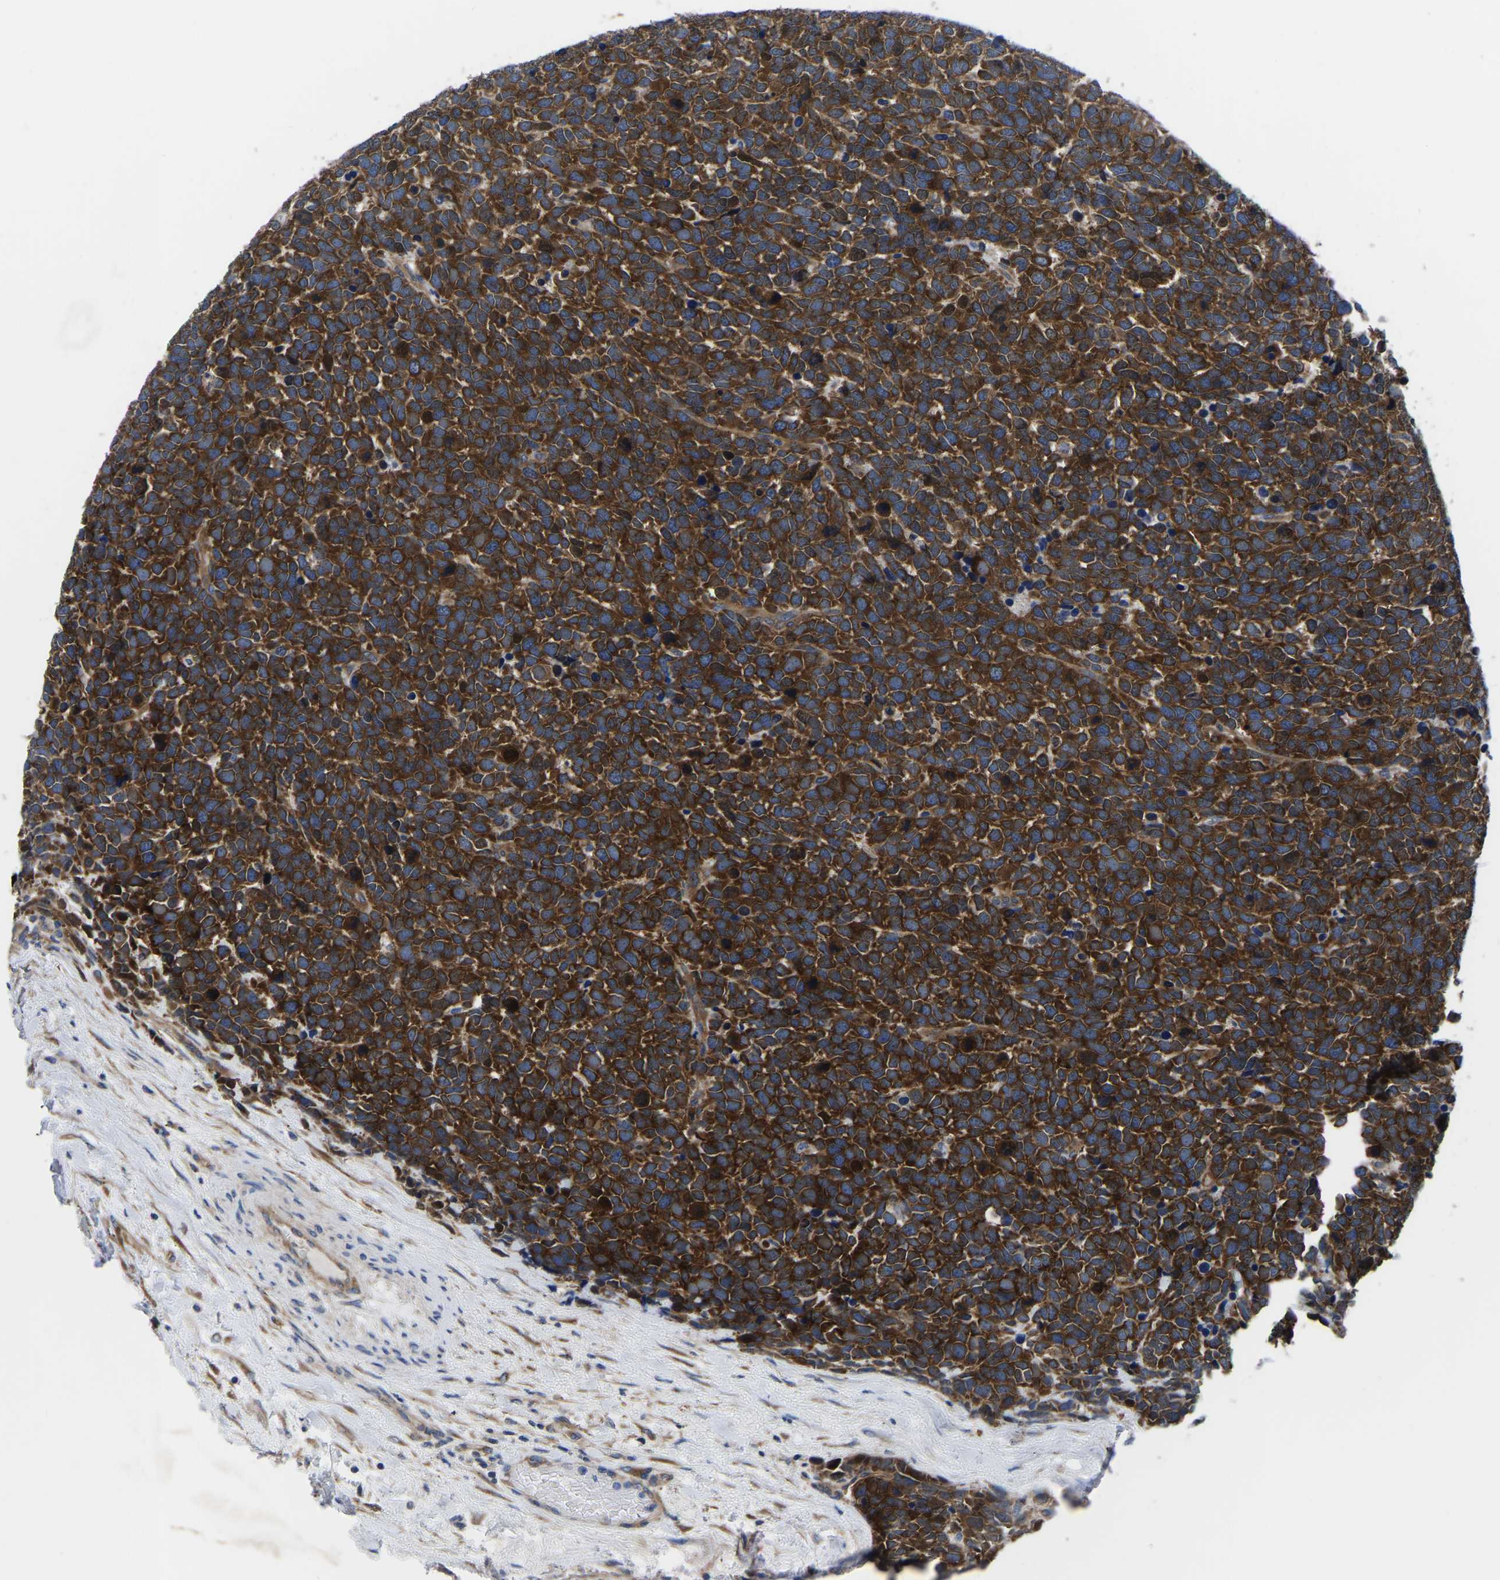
{"staining": {"intensity": "strong", "quantity": ">75%", "location": "cytoplasmic/membranous"}, "tissue": "urothelial cancer", "cell_type": "Tumor cells", "image_type": "cancer", "snomed": [{"axis": "morphology", "description": "Urothelial carcinoma, High grade"}, {"axis": "topography", "description": "Urinary bladder"}], "caption": "Strong cytoplasmic/membranous protein positivity is identified in approximately >75% of tumor cells in urothelial carcinoma (high-grade).", "gene": "TFG", "patient": {"sex": "female", "age": 82}}